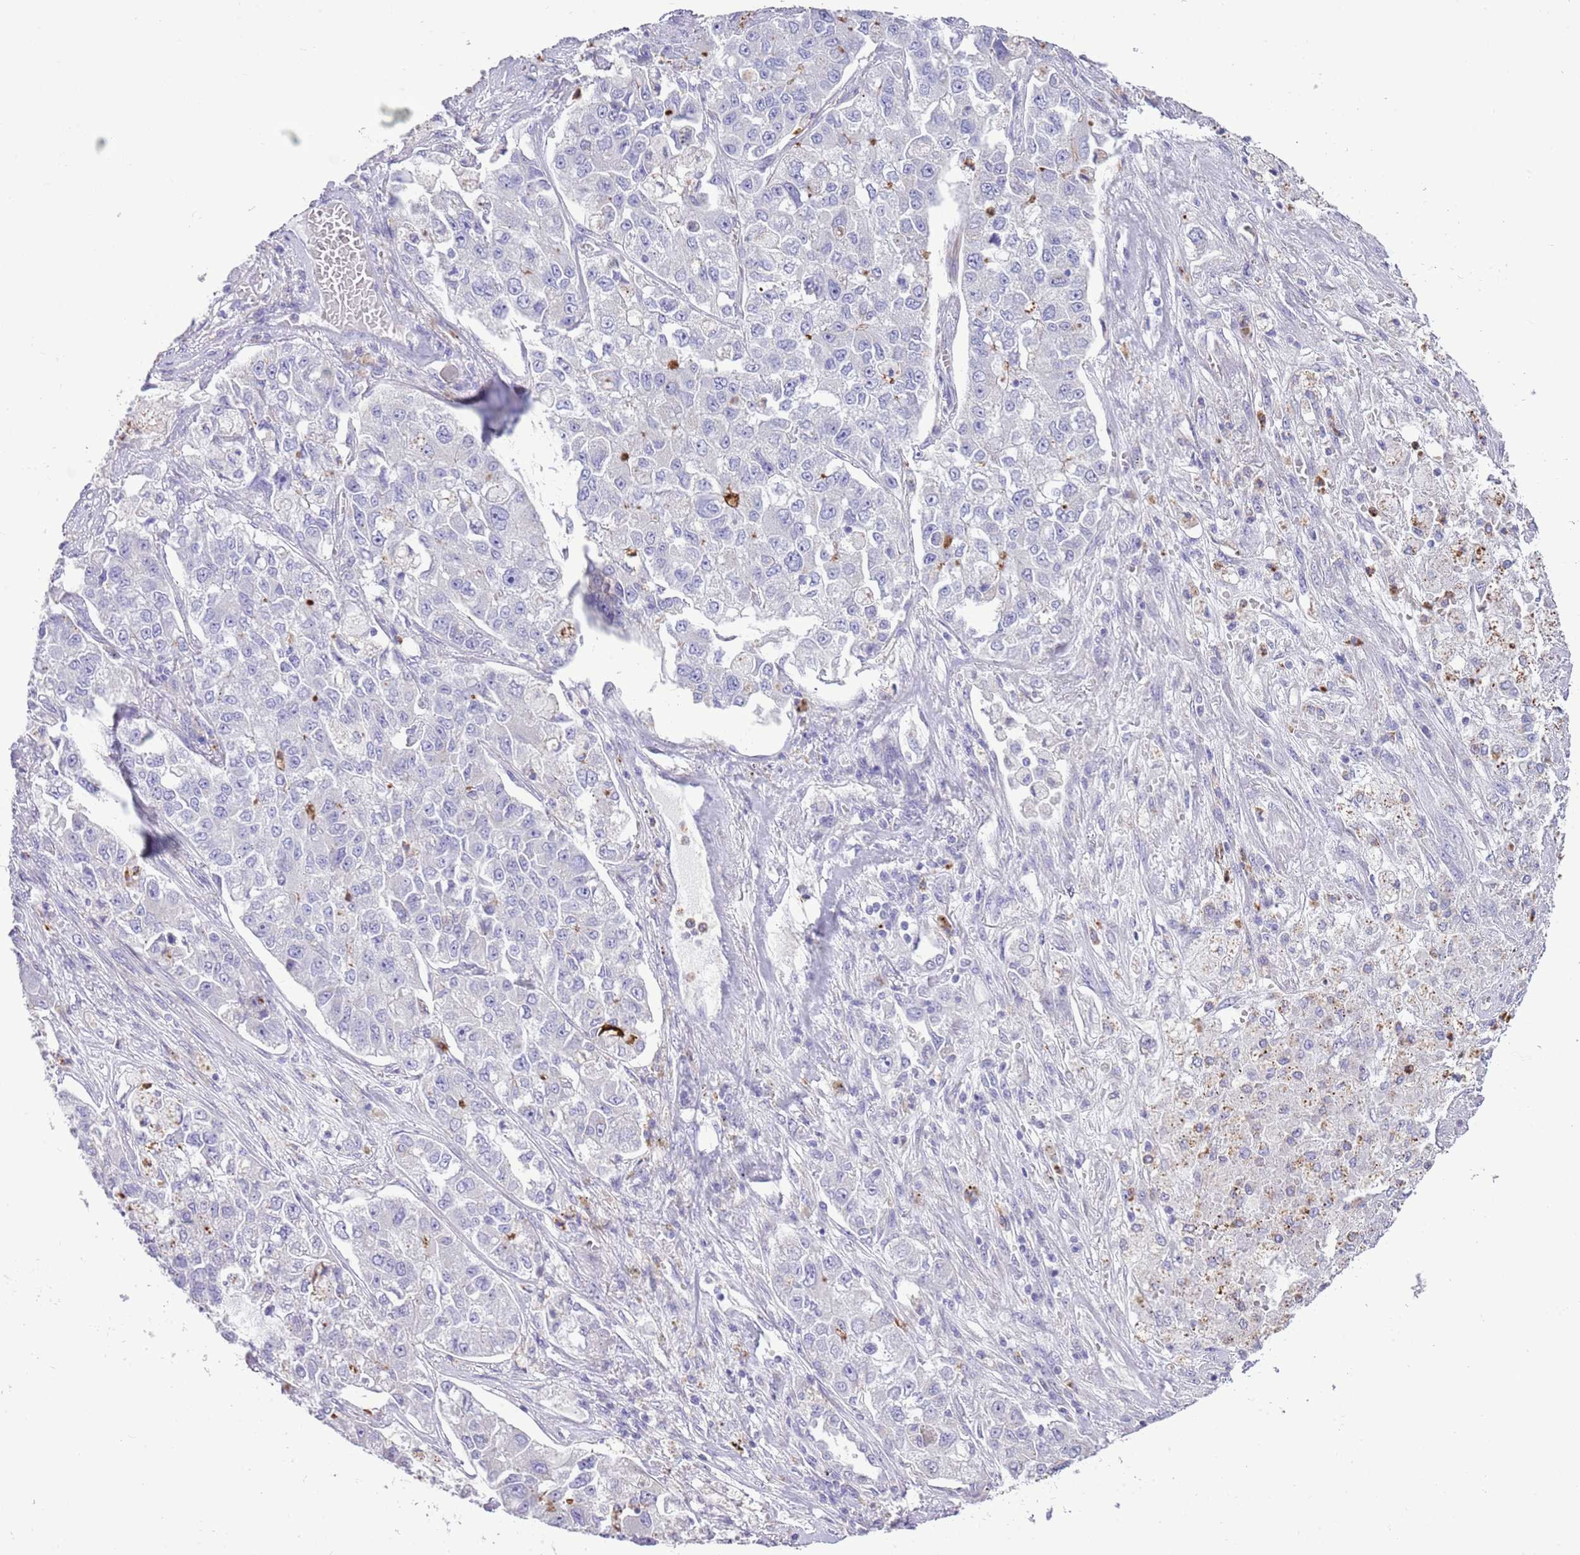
{"staining": {"intensity": "strong", "quantity": "<25%", "location": "cytoplasmic/membranous"}, "tissue": "lung cancer", "cell_type": "Tumor cells", "image_type": "cancer", "snomed": [{"axis": "morphology", "description": "Adenocarcinoma, NOS"}, {"axis": "topography", "description": "Lung"}], "caption": "This is a histology image of immunohistochemistry staining of lung cancer (adenocarcinoma), which shows strong positivity in the cytoplasmic/membranous of tumor cells.", "gene": "OR2Z1", "patient": {"sex": "male", "age": 49}}